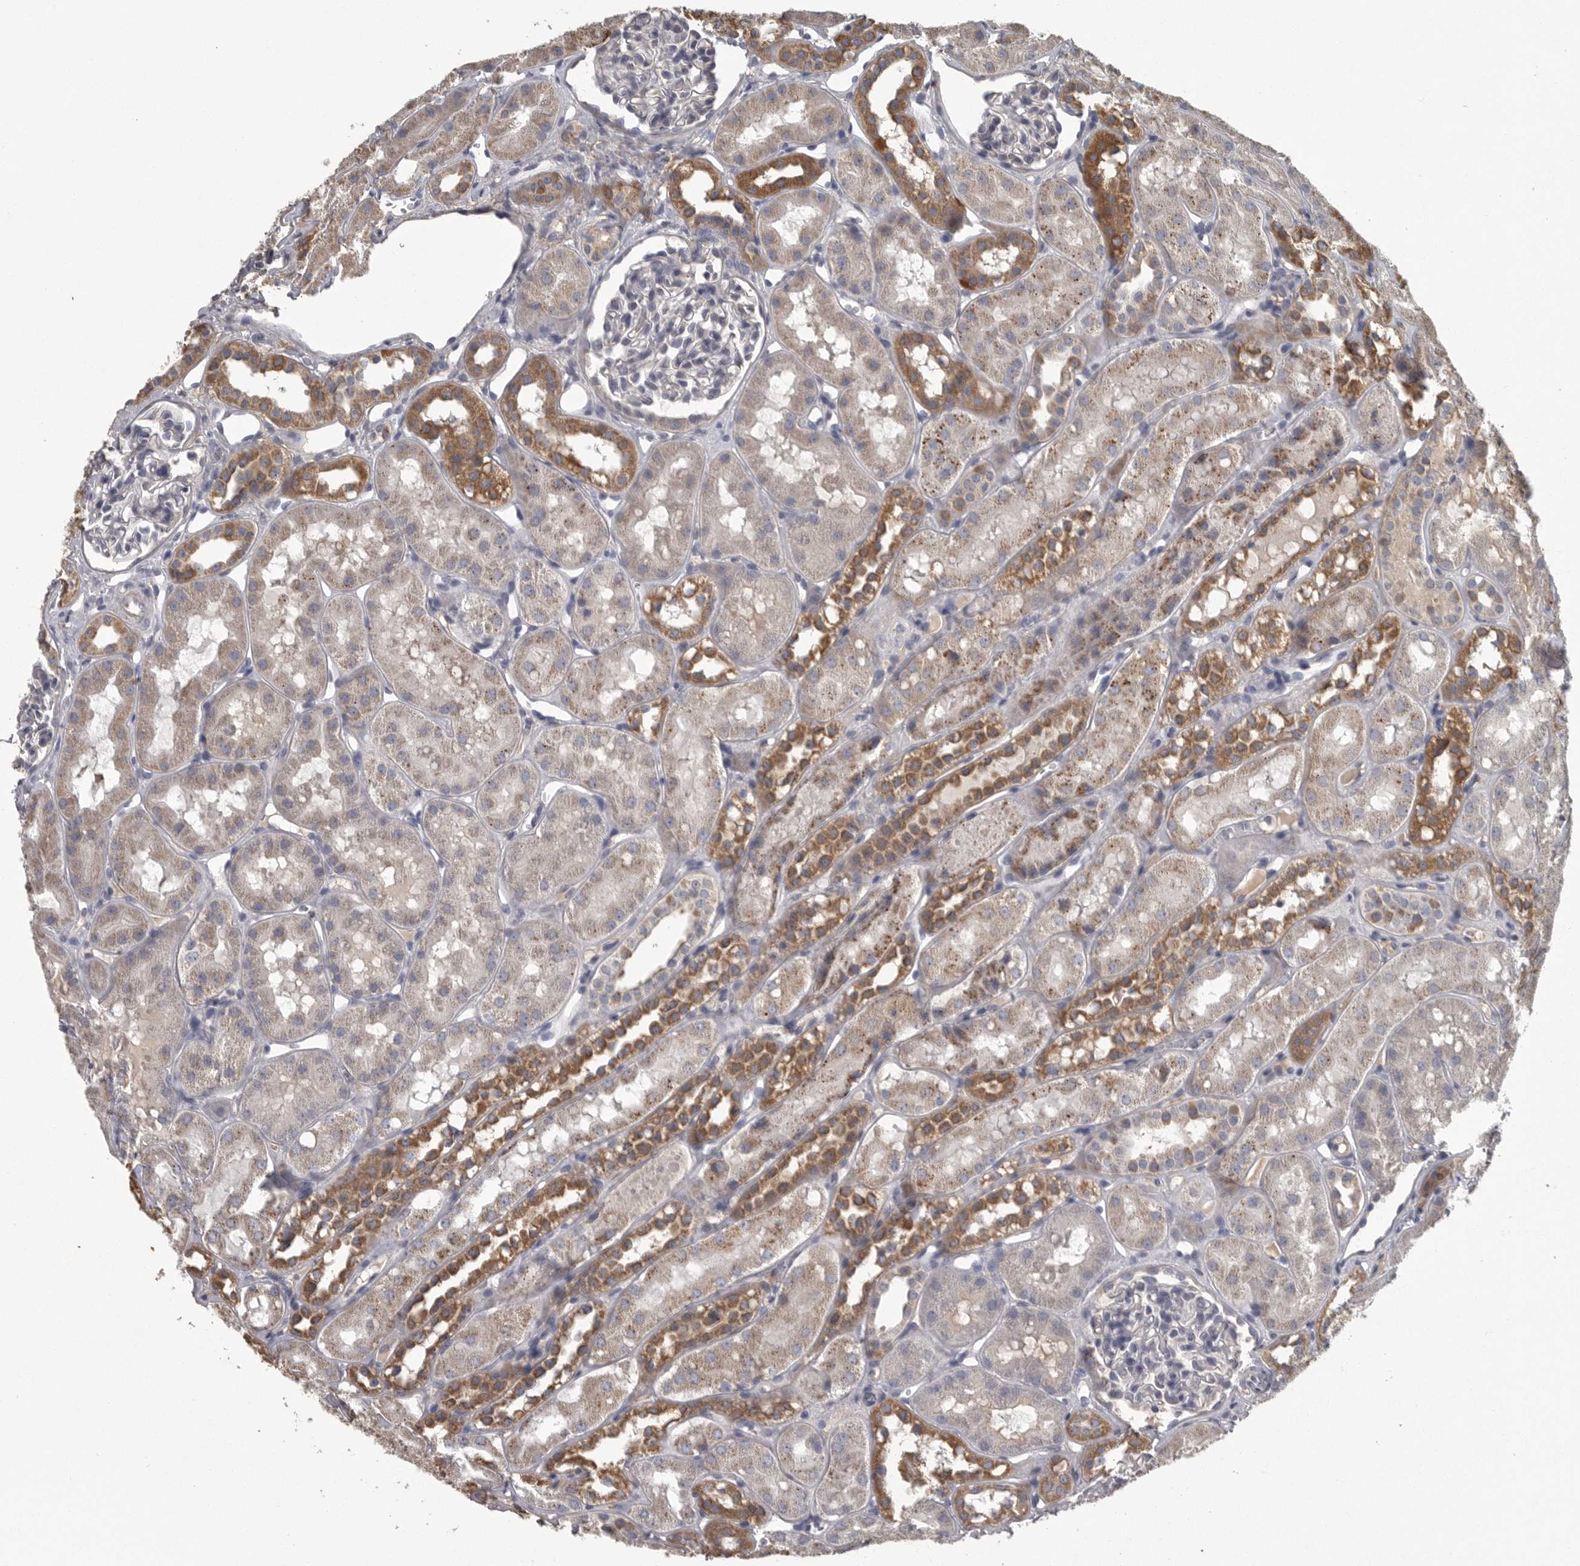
{"staining": {"intensity": "negative", "quantity": "none", "location": "none"}, "tissue": "kidney", "cell_type": "Cells in glomeruli", "image_type": "normal", "snomed": [{"axis": "morphology", "description": "Normal tissue, NOS"}, {"axis": "topography", "description": "Kidney"}], "caption": "DAB immunohistochemical staining of unremarkable human kidney exhibits no significant positivity in cells in glomeruli.", "gene": "FRK", "patient": {"sex": "male", "age": 16}}